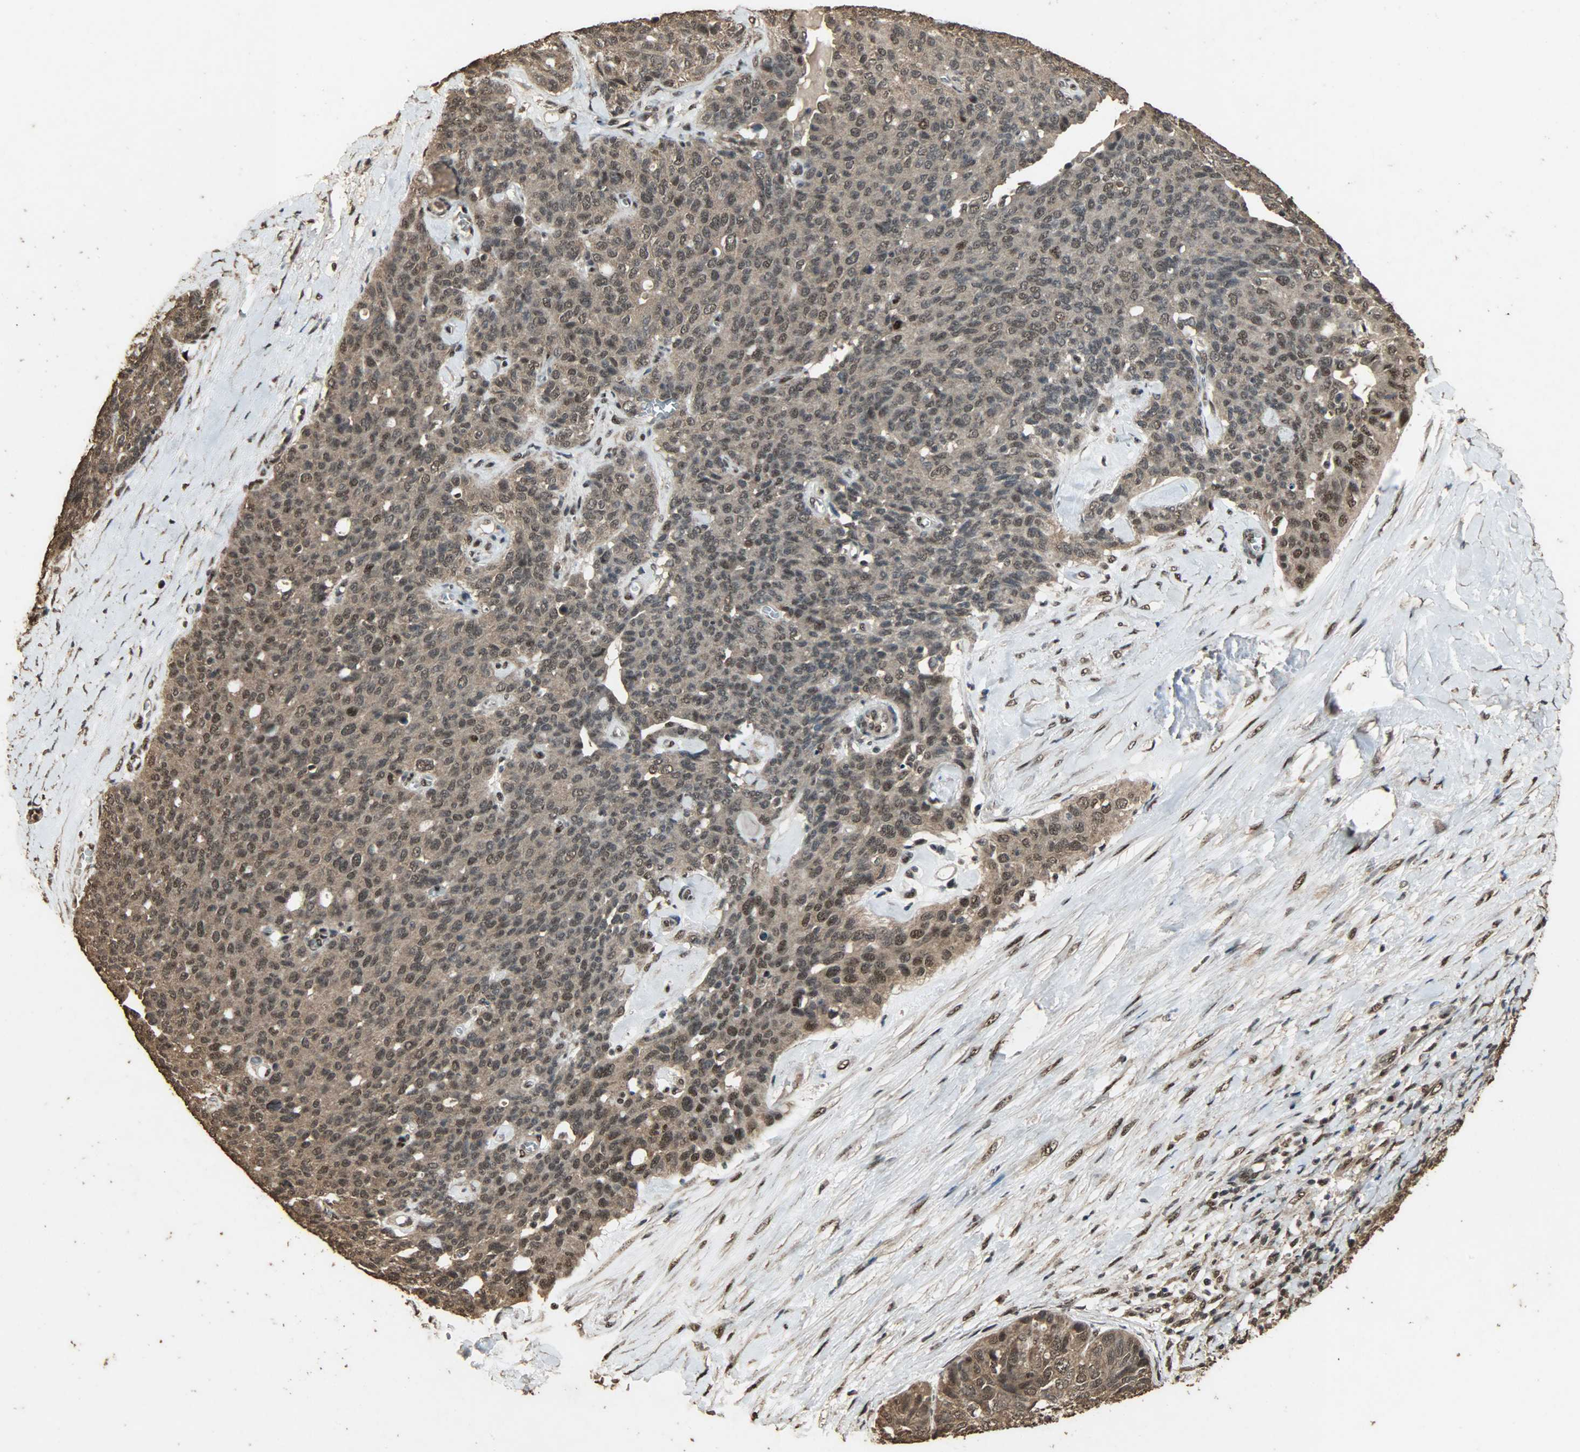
{"staining": {"intensity": "moderate", "quantity": ">75%", "location": "cytoplasmic/membranous,nuclear"}, "tissue": "ovarian cancer", "cell_type": "Tumor cells", "image_type": "cancer", "snomed": [{"axis": "morphology", "description": "Carcinoma, endometroid"}, {"axis": "topography", "description": "Ovary"}], "caption": "Immunohistochemical staining of human ovarian cancer (endometroid carcinoma) displays moderate cytoplasmic/membranous and nuclear protein expression in approximately >75% of tumor cells.", "gene": "CCNT2", "patient": {"sex": "female", "age": 60}}